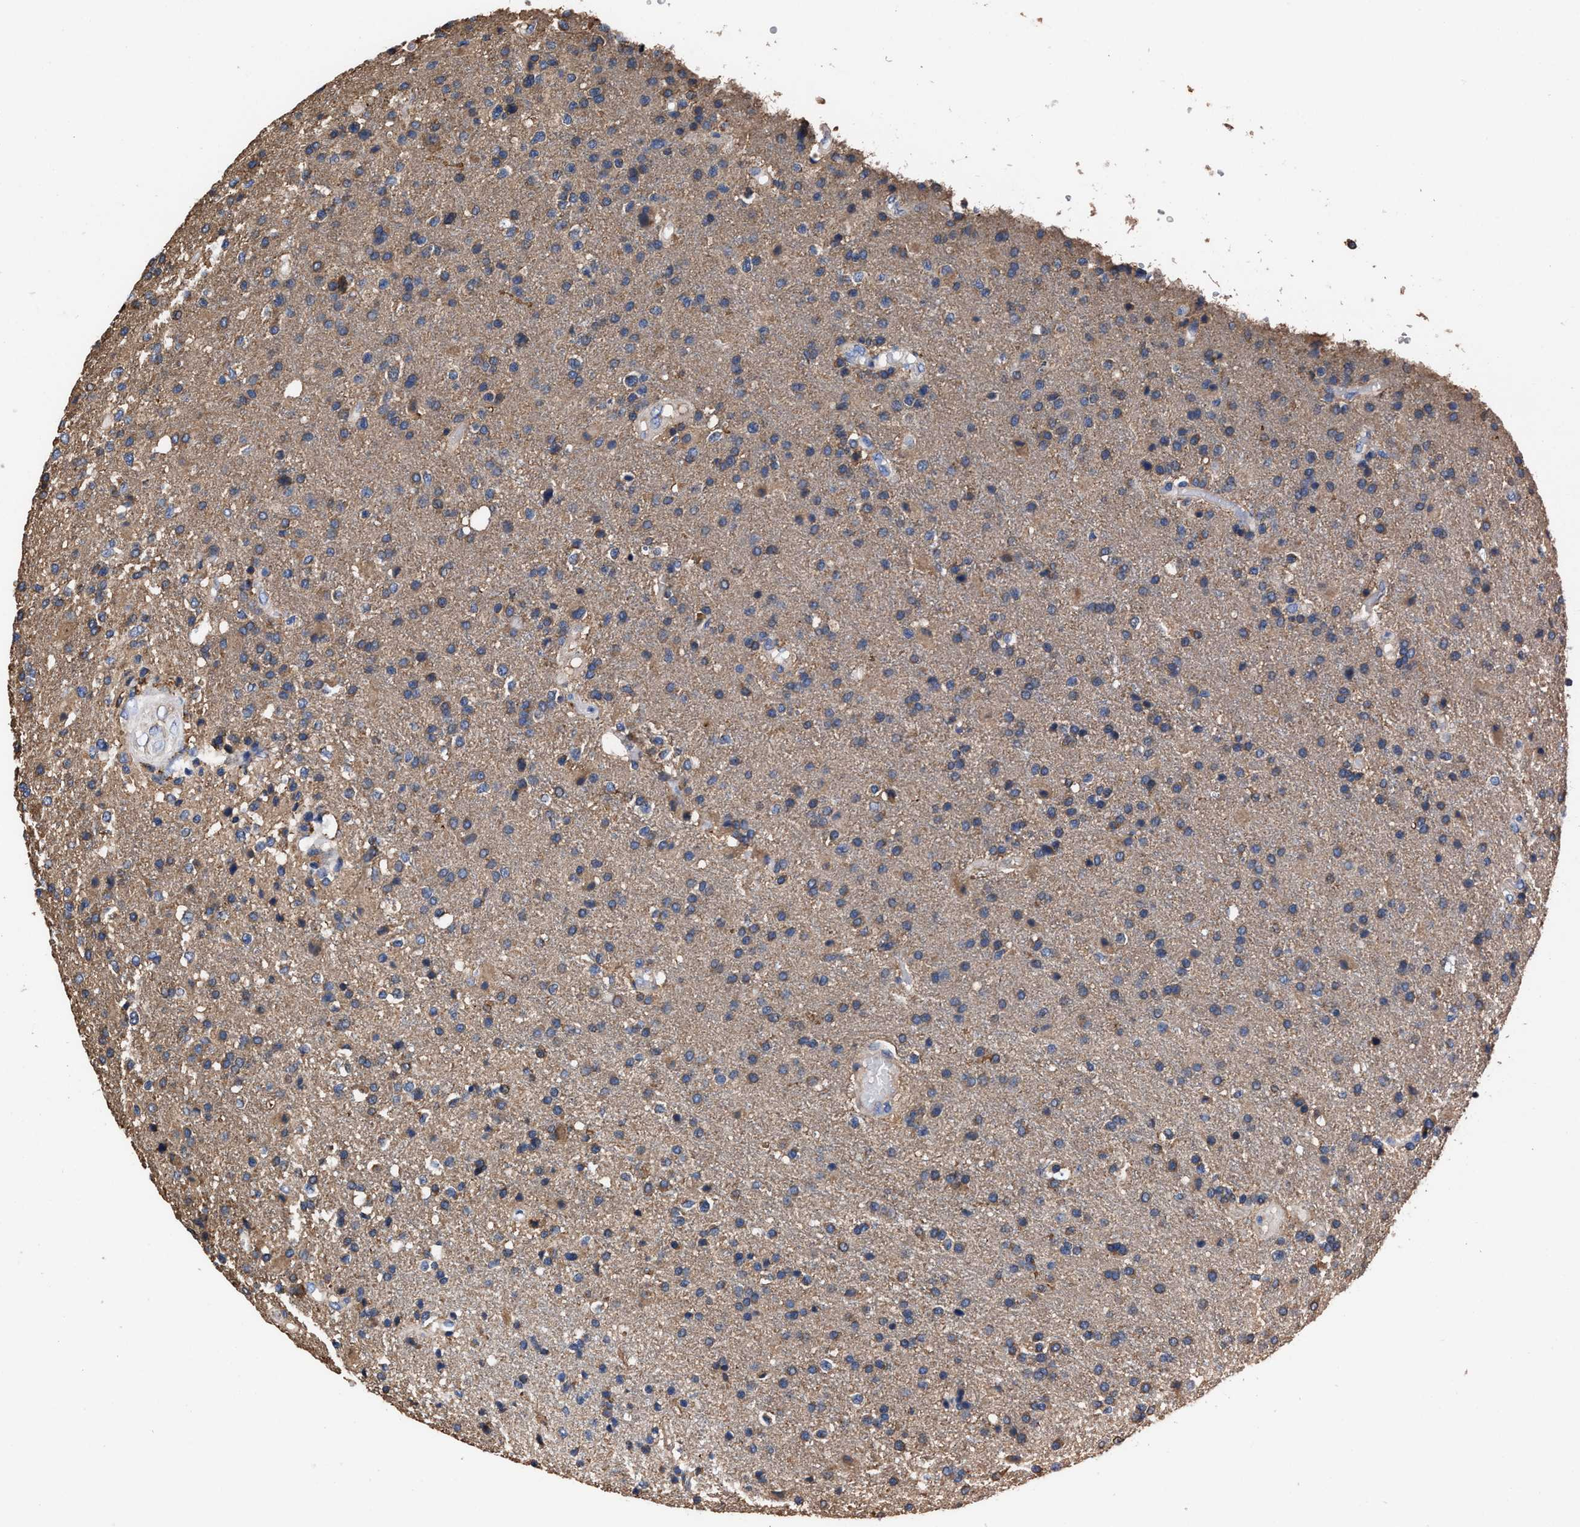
{"staining": {"intensity": "weak", "quantity": "25%-75%", "location": "cytoplasmic/membranous"}, "tissue": "glioma", "cell_type": "Tumor cells", "image_type": "cancer", "snomed": [{"axis": "morphology", "description": "Glioma, malignant, High grade"}, {"axis": "topography", "description": "Brain"}], "caption": "A brown stain labels weak cytoplasmic/membranous expression of a protein in glioma tumor cells. (Stains: DAB in brown, nuclei in blue, Microscopy: brightfield microscopy at high magnification).", "gene": "TMEM30A", "patient": {"sex": "male", "age": 72}}